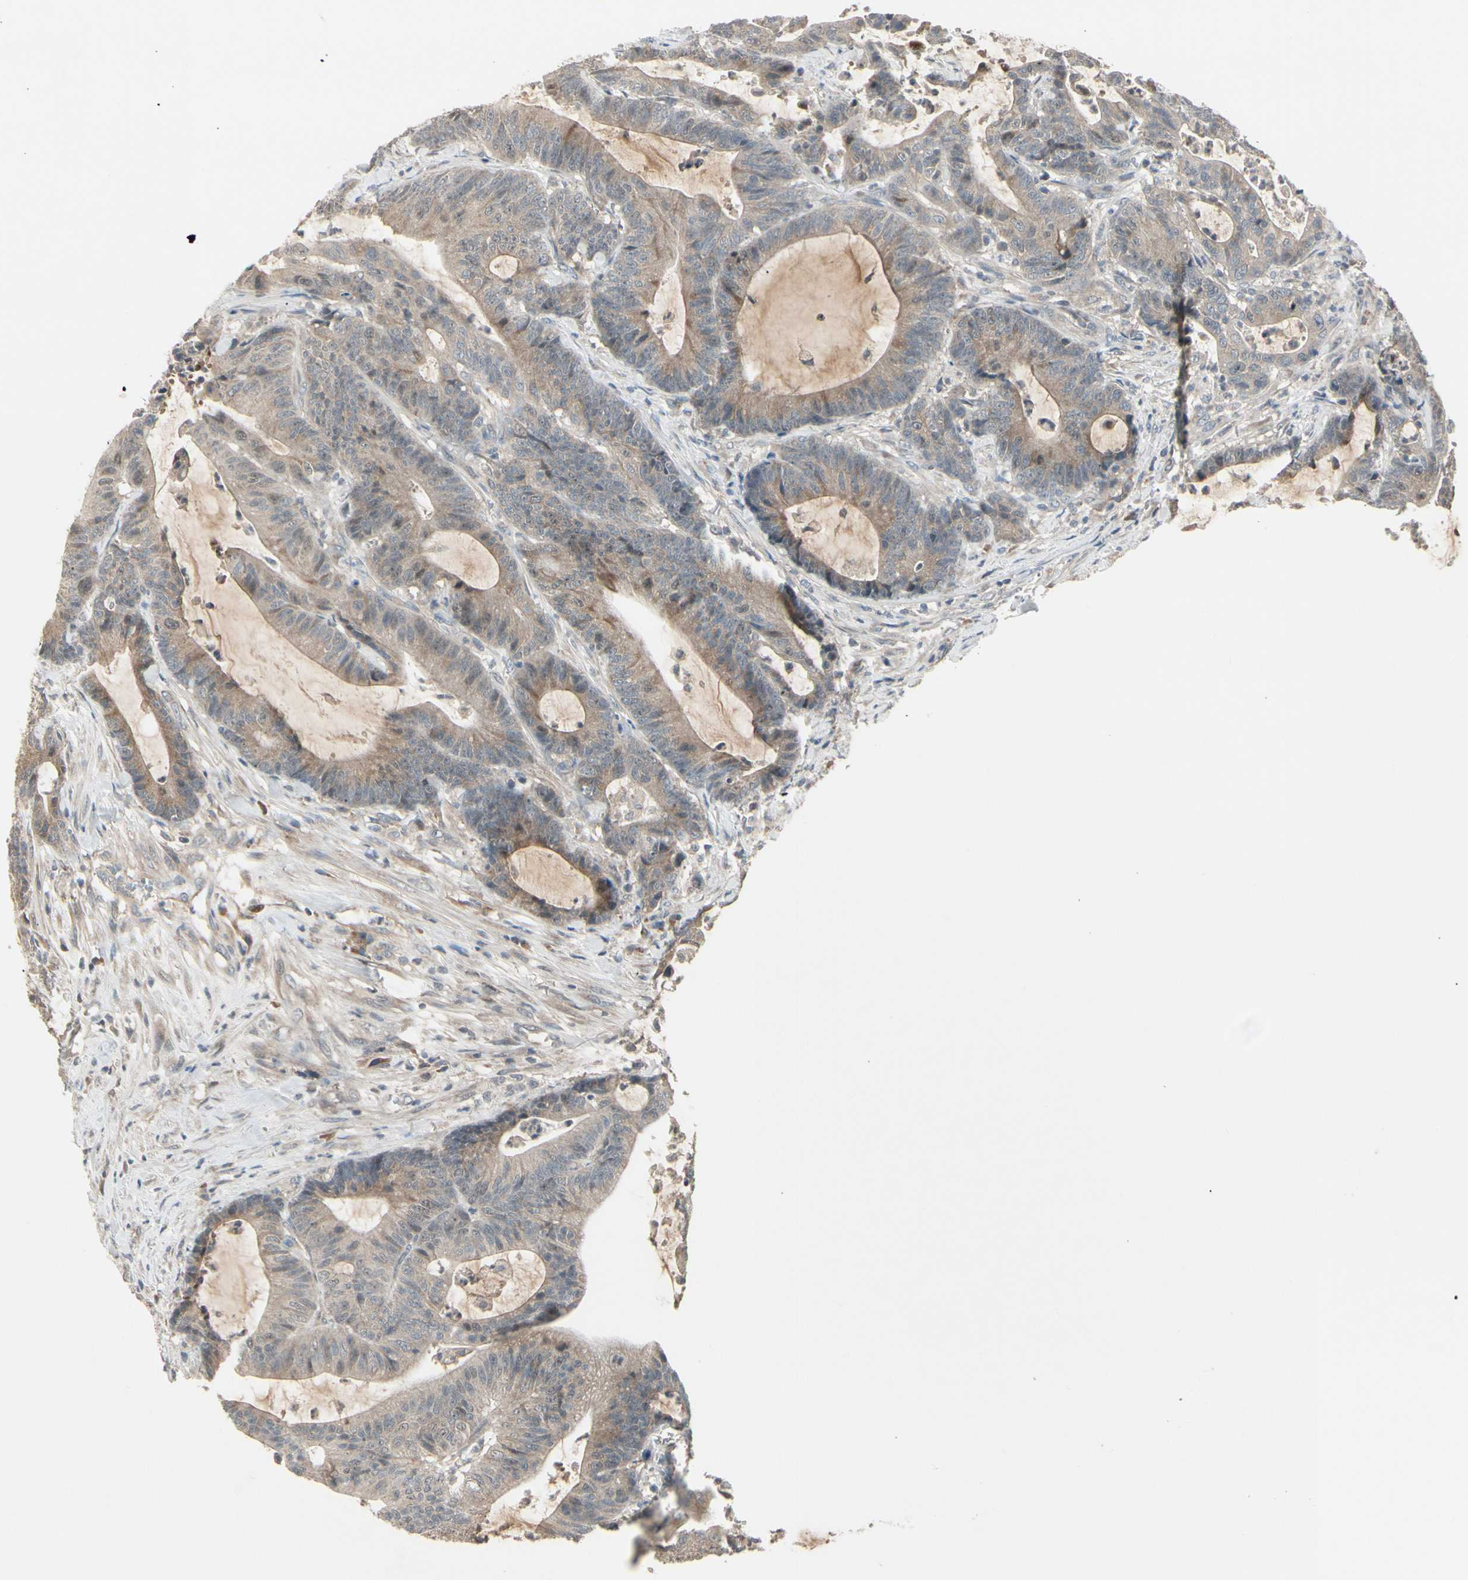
{"staining": {"intensity": "weak", "quantity": ">75%", "location": "cytoplasmic/membranous"}, "tissue": "colorectal cancer", "cell_type": "Tumor cells", "image_type": "cancer", "snomed": [{"axis": "morphology", "description": "Adenocarcinoma, NOS"}, {"axis": "topography", "description": "Colon"}], "caption": "Protein staining of colorectal cancer (adenocarcinoma) tissue shows weak cytoplasmic/membranous staining in approximately >75% of tumor cells.", "gene": "FHDC1", "patient": {"sex": "female", "age": 84}}